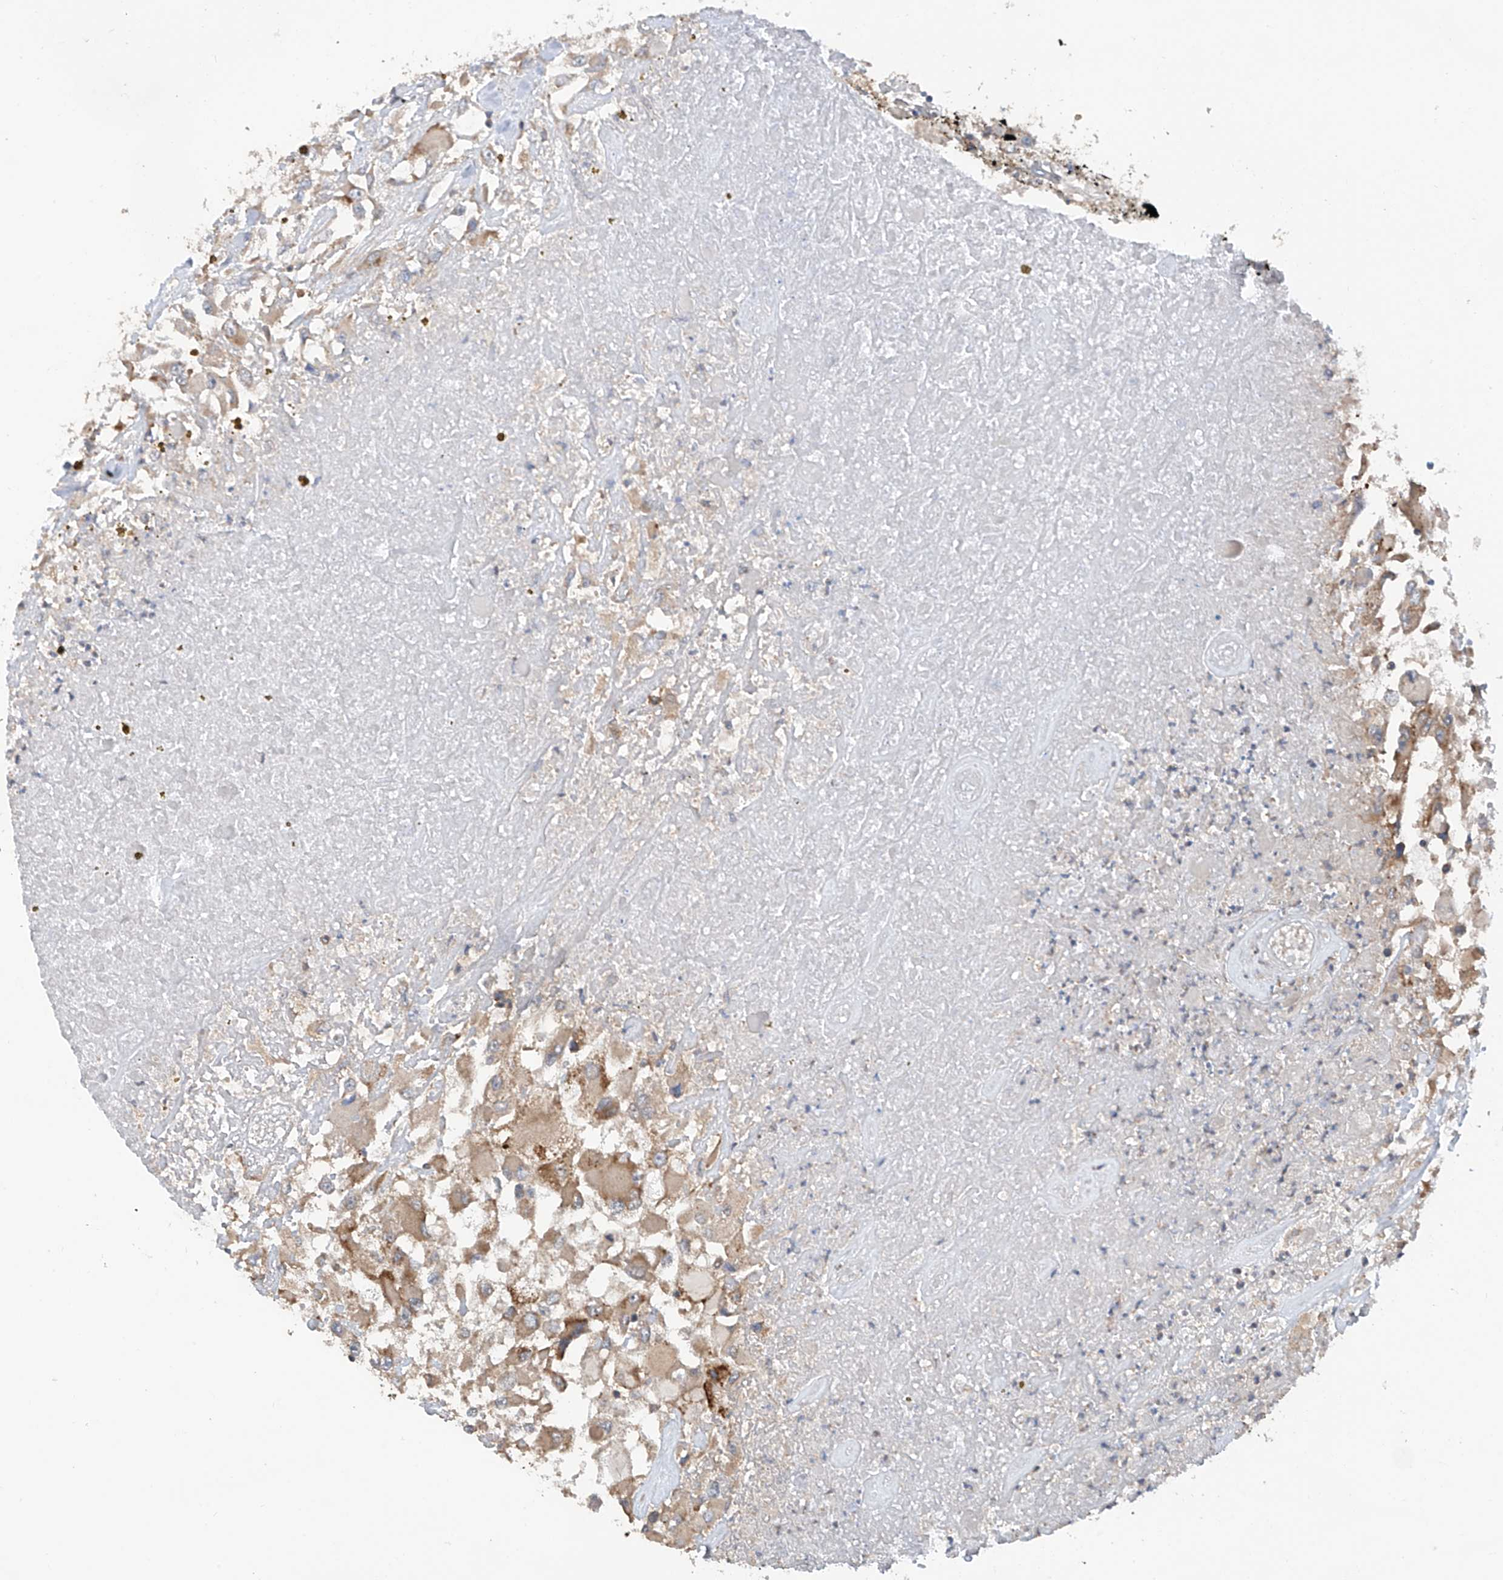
{"staining": {"intensity": "moderate", "quantity": ">75%", "location": "cytoplasmic/membranous"}, "tissue": "renal cancer", "cell_type": "Tumor cells", "image_type": "cancer", "snomed": [{"axis": "morphology", "description": "Adenocarcinoma, NOS"}, {"axis": "topography", "description": "Kidney"}], "caption": "An IHC image of neoplastic tissue is shown. Protein staining in brown labels moderate cytoplasmic/membranous positivity in adenocarcinoma (renal) within tumor cells.", "gene": "RPAIN", "patient": {"sex": "female", "age": 52}}